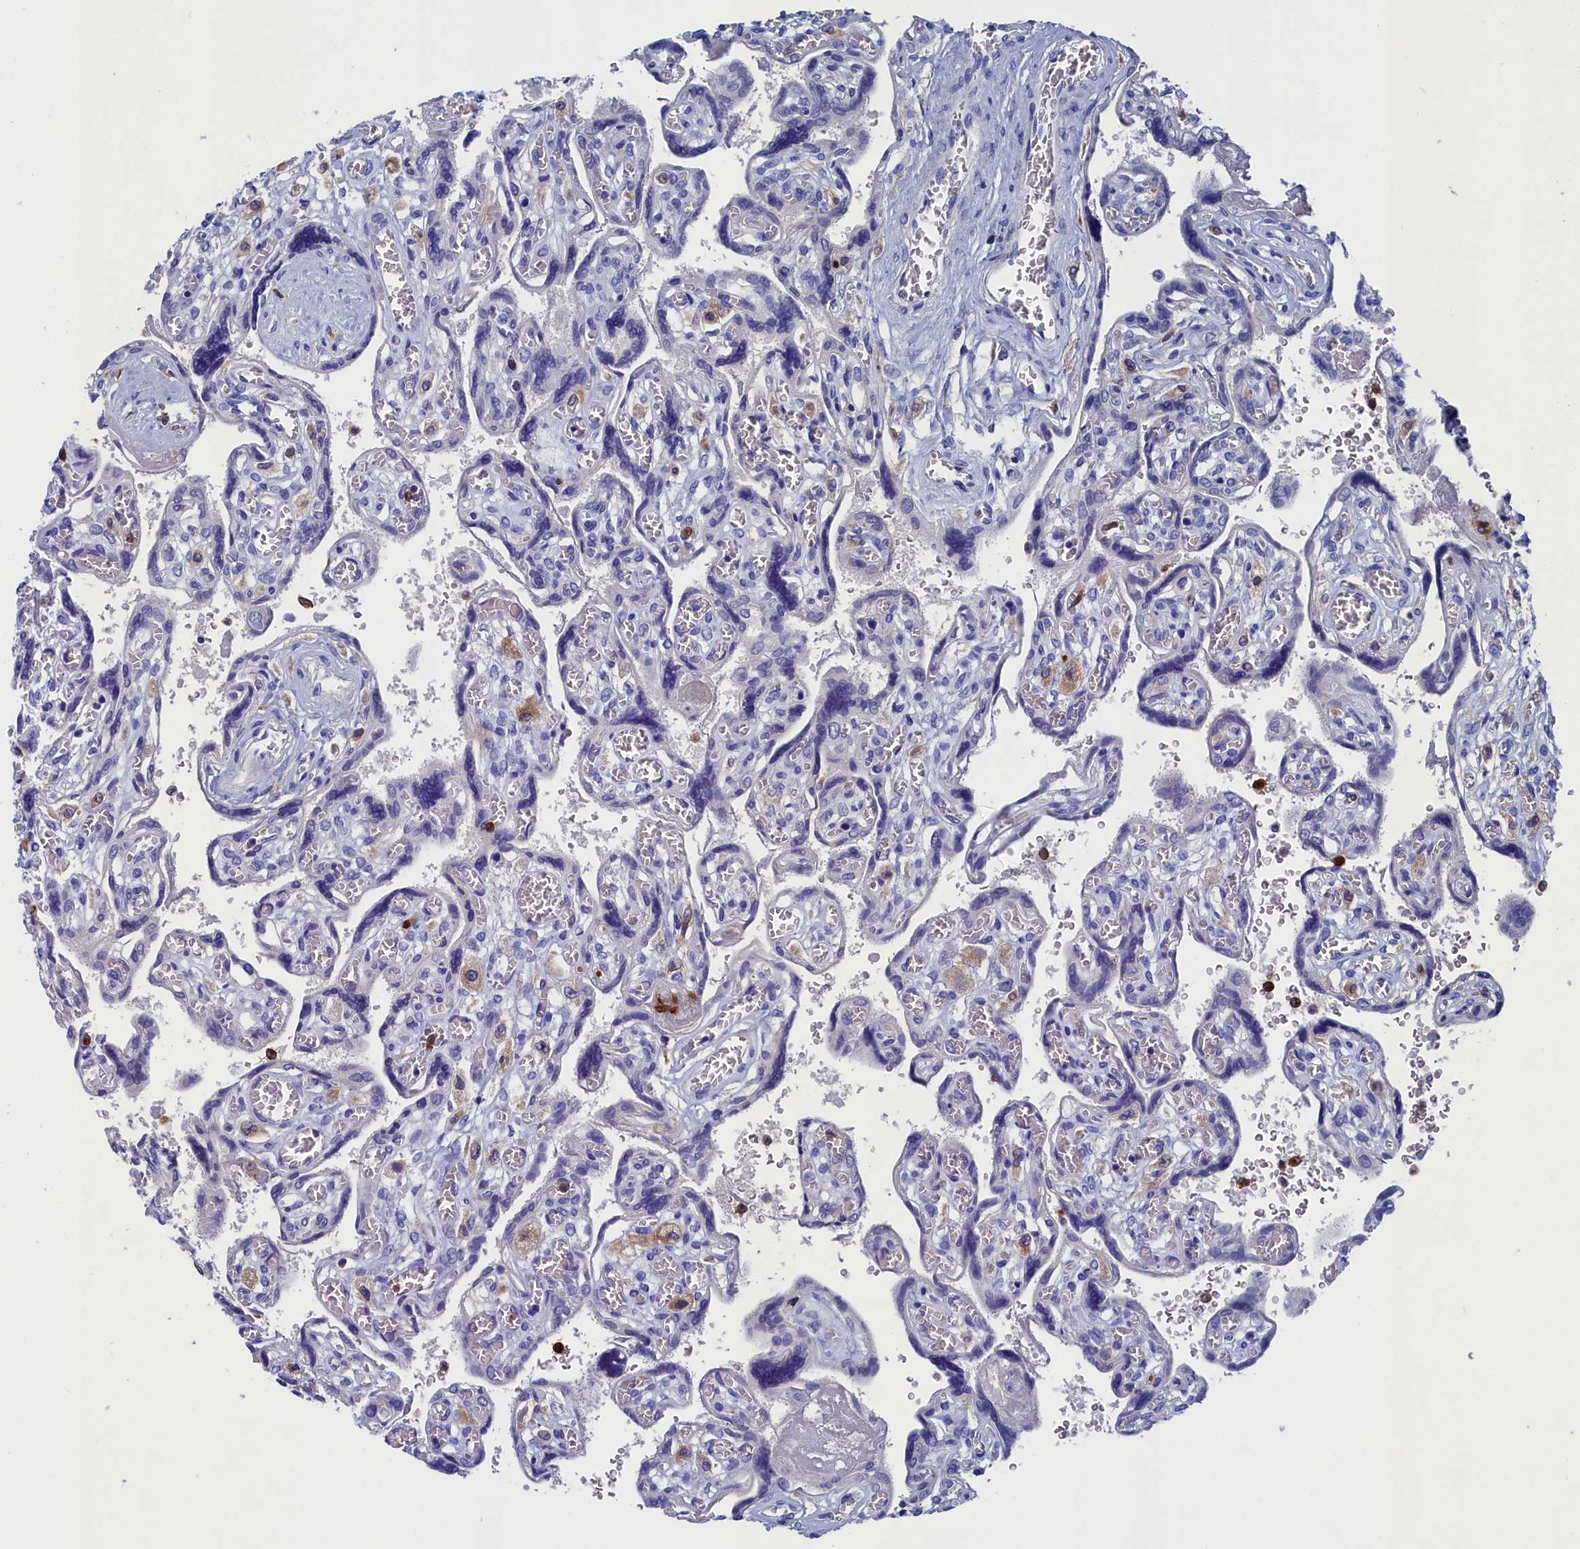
{"staining": {"intensity": "negative", "quantity": "none", "location": "none"}, "tissue": "placenta", "cell_type": "Trophoblastic cells", "image_type": "normal", "snomed": [{"axis": "morphology", "description": "Normal tissue, NOS"}, {"axis": "topography", "description": "Placenta"}], "caption": "Placenta stained for a protein using immunohistochemistry displays no positivity trophoblastic cells.", "gene": "TYROBP", "patient": {"sex": "female", "age": 39}}